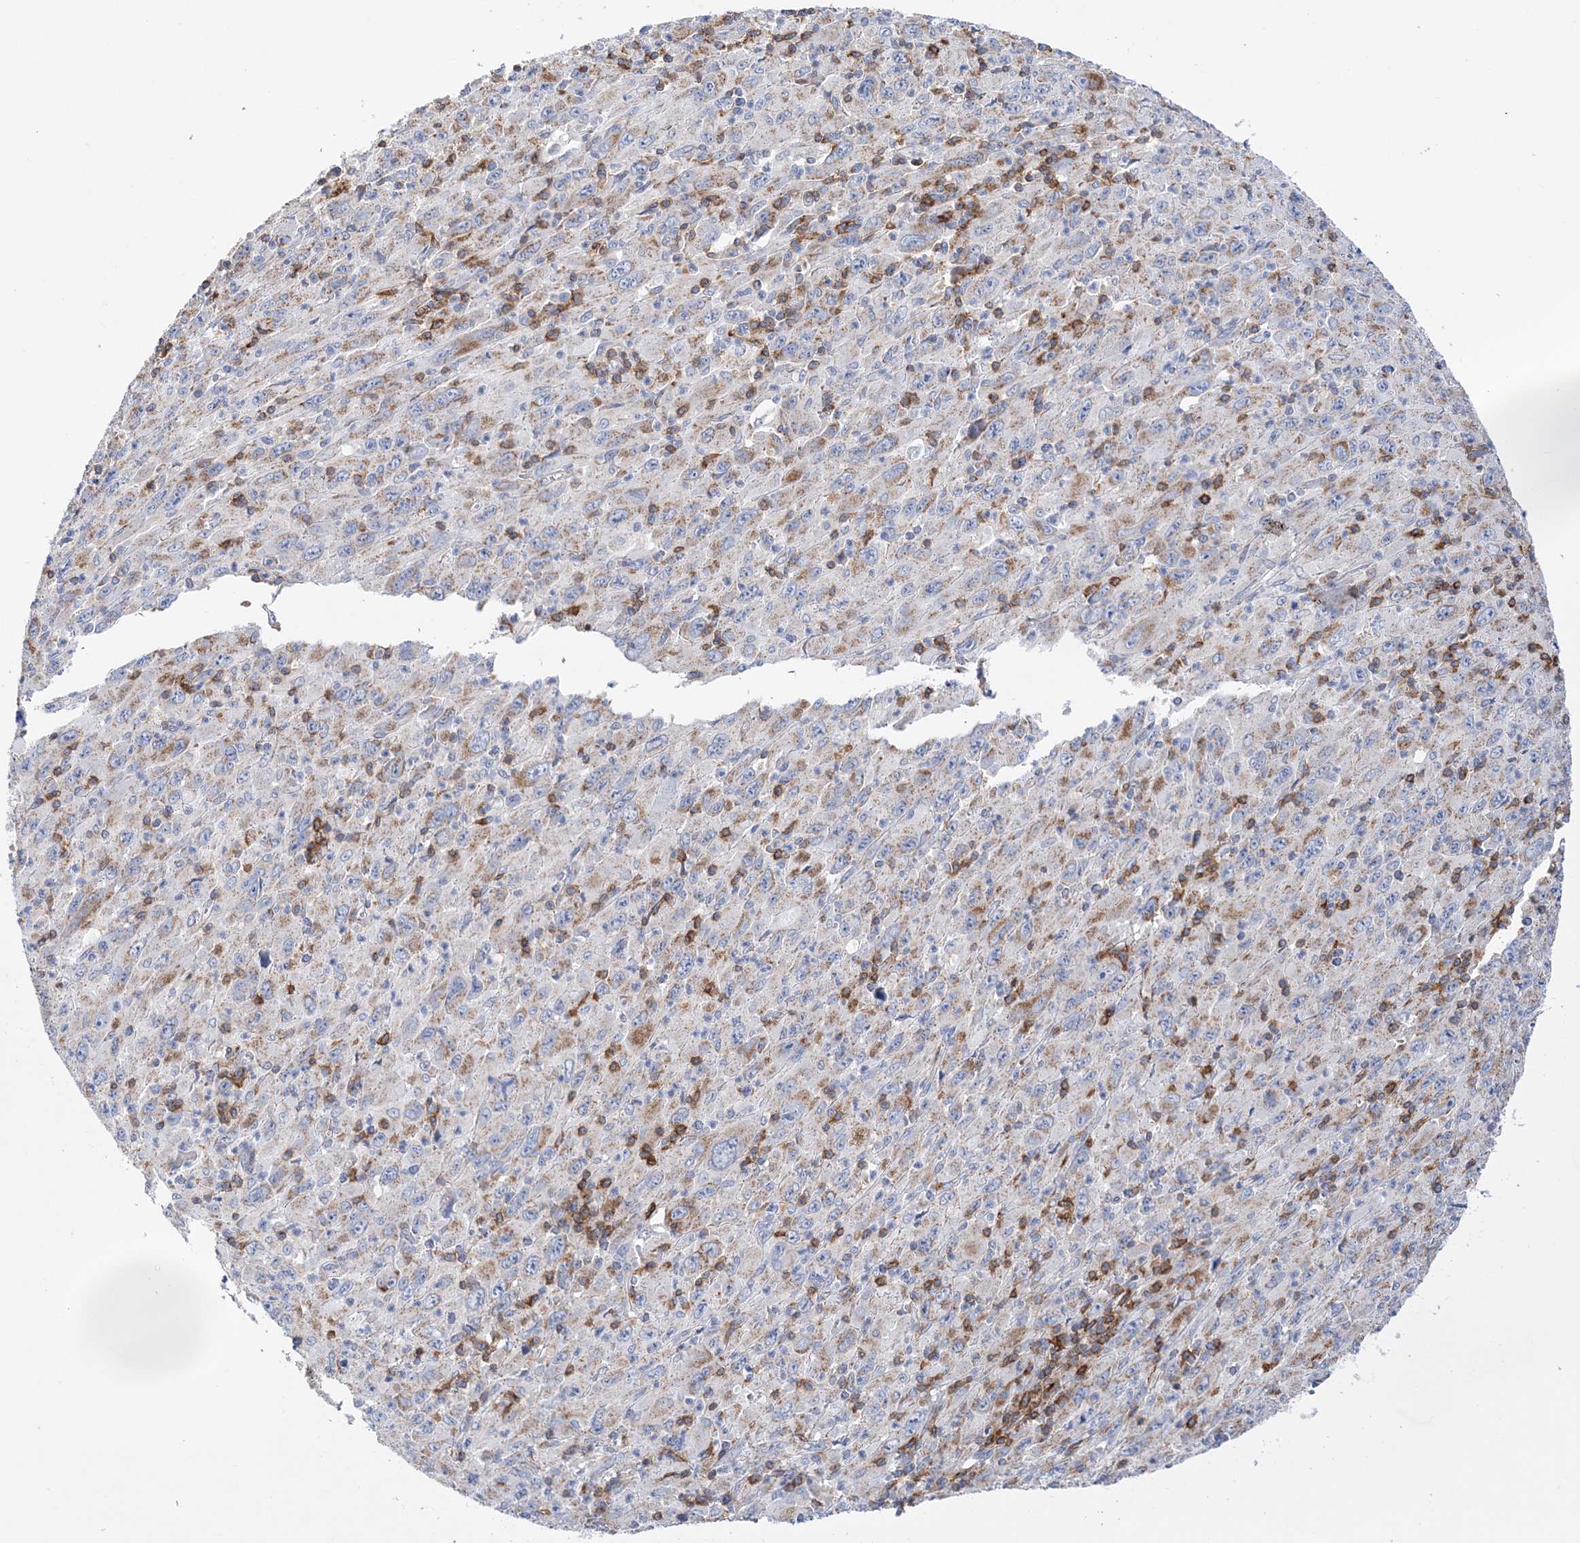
{"staining": {"intensity": "negative", "quantity": "none", "location": "none"}, "tissue": "melanoma", "cell_type": "Tumor cells", "image_type": "cancer", "snomed": [{"axis": "morphology", "description": "Malignant melanoma, Metastatic site"}, {"axis": "topography", "description": "Skin"}], "caption": "This is an IHC photomicrograph of malignant melanoma (metastatic site). There is no staining in tumor cells.", "gene": "TTC32", "patient": {"sex": "female", "age": 56}}